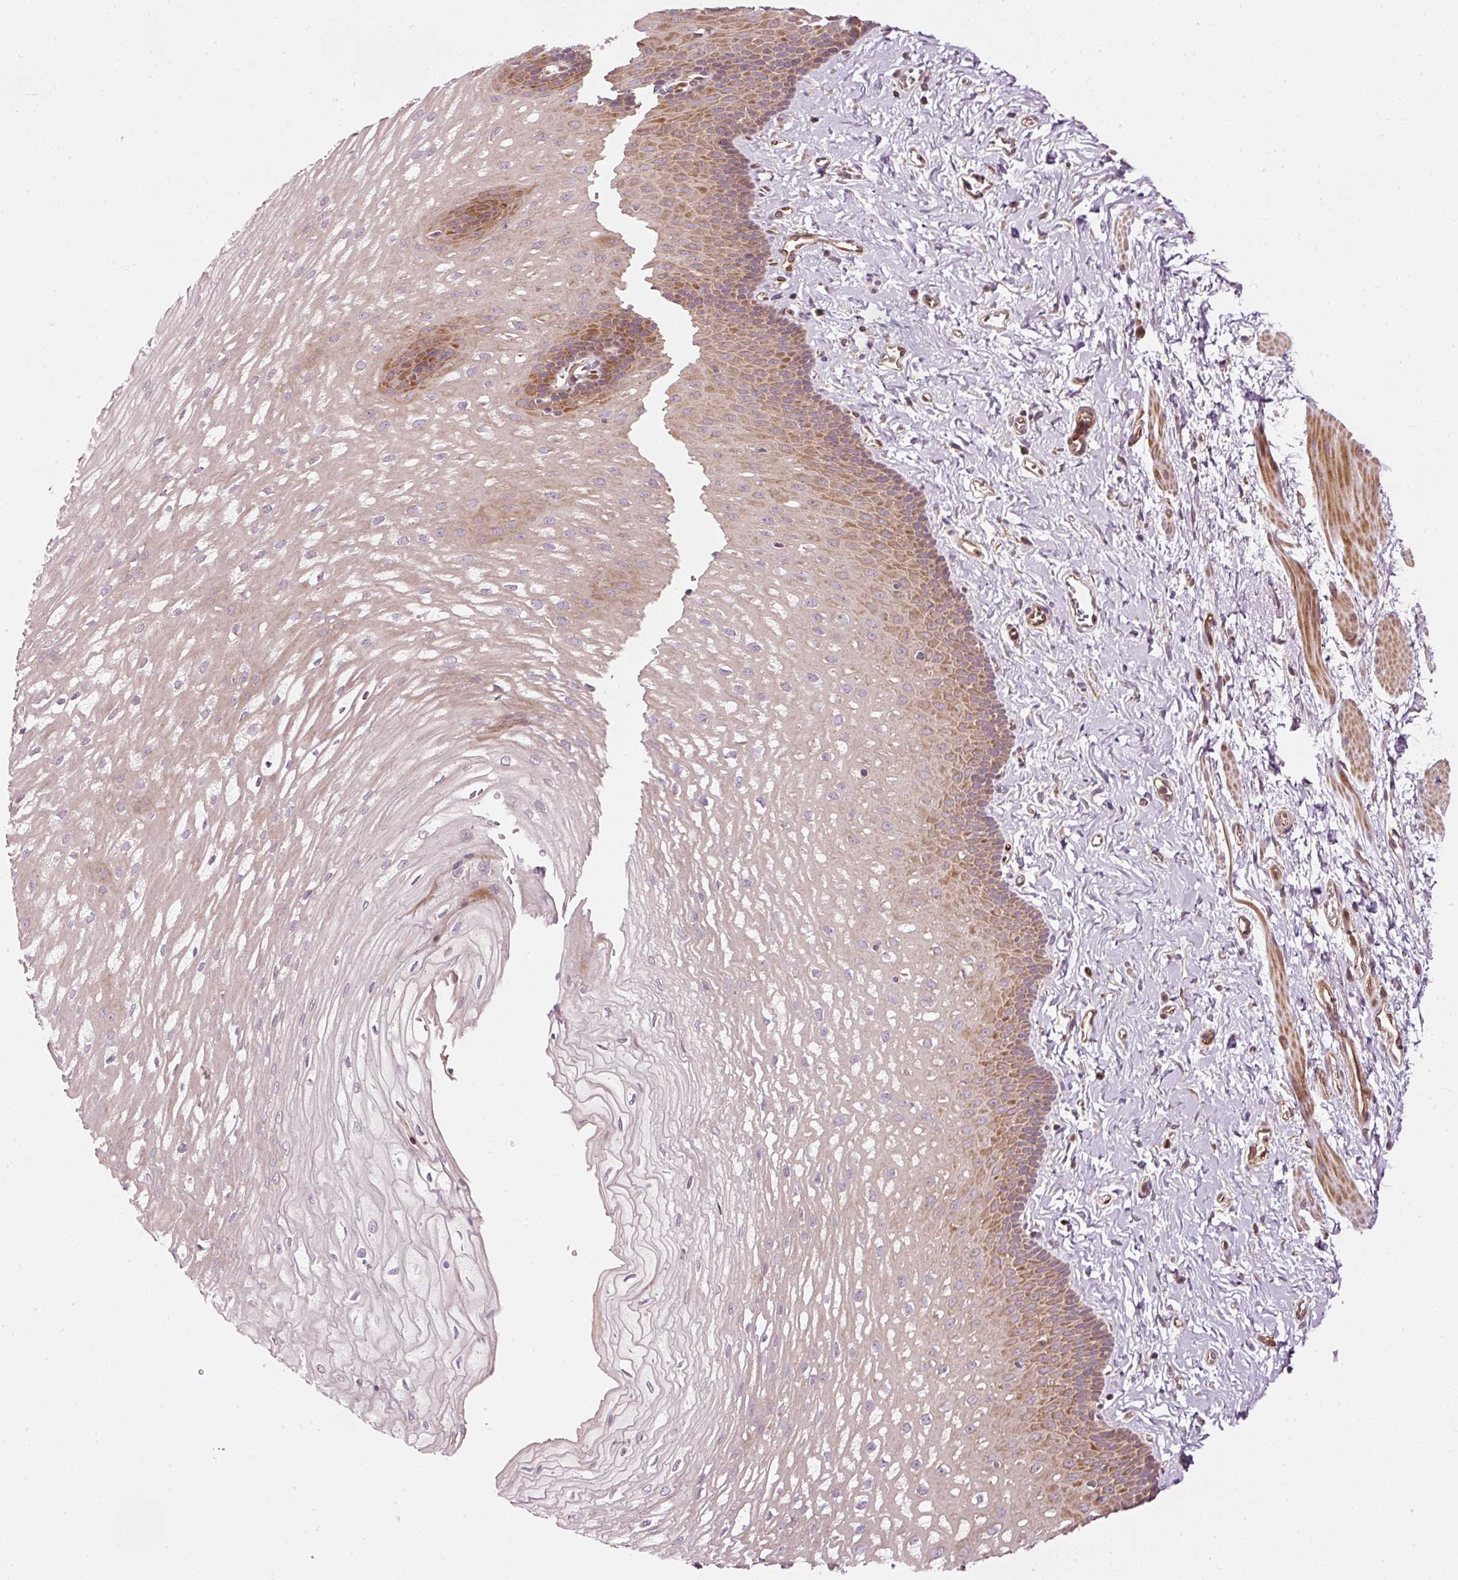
{"staining": {"intensity": "moderate", "quantity": "25%-75%", "location": "cytoplasmic/membranous"}, "tissue": "esophagus", "cell_type": "Squamous epithelial cells", "image_type": "normal", "snomed": [{"axis": "morphology", "description": "Normal tissue, NOS"}, {"axis": "topography", "description": "Esophagus"}], "caption": "Esophagus stained with DAB (3,3'-diaminobenzidine) immunohistochemistry demonstrates medium levels of moderate cytoplasmic/membranous expression in approximately 25%-75% of squamous epithelial cells.", "gene": "NAPA", "patient": {"sex": "male", "age": 70}}